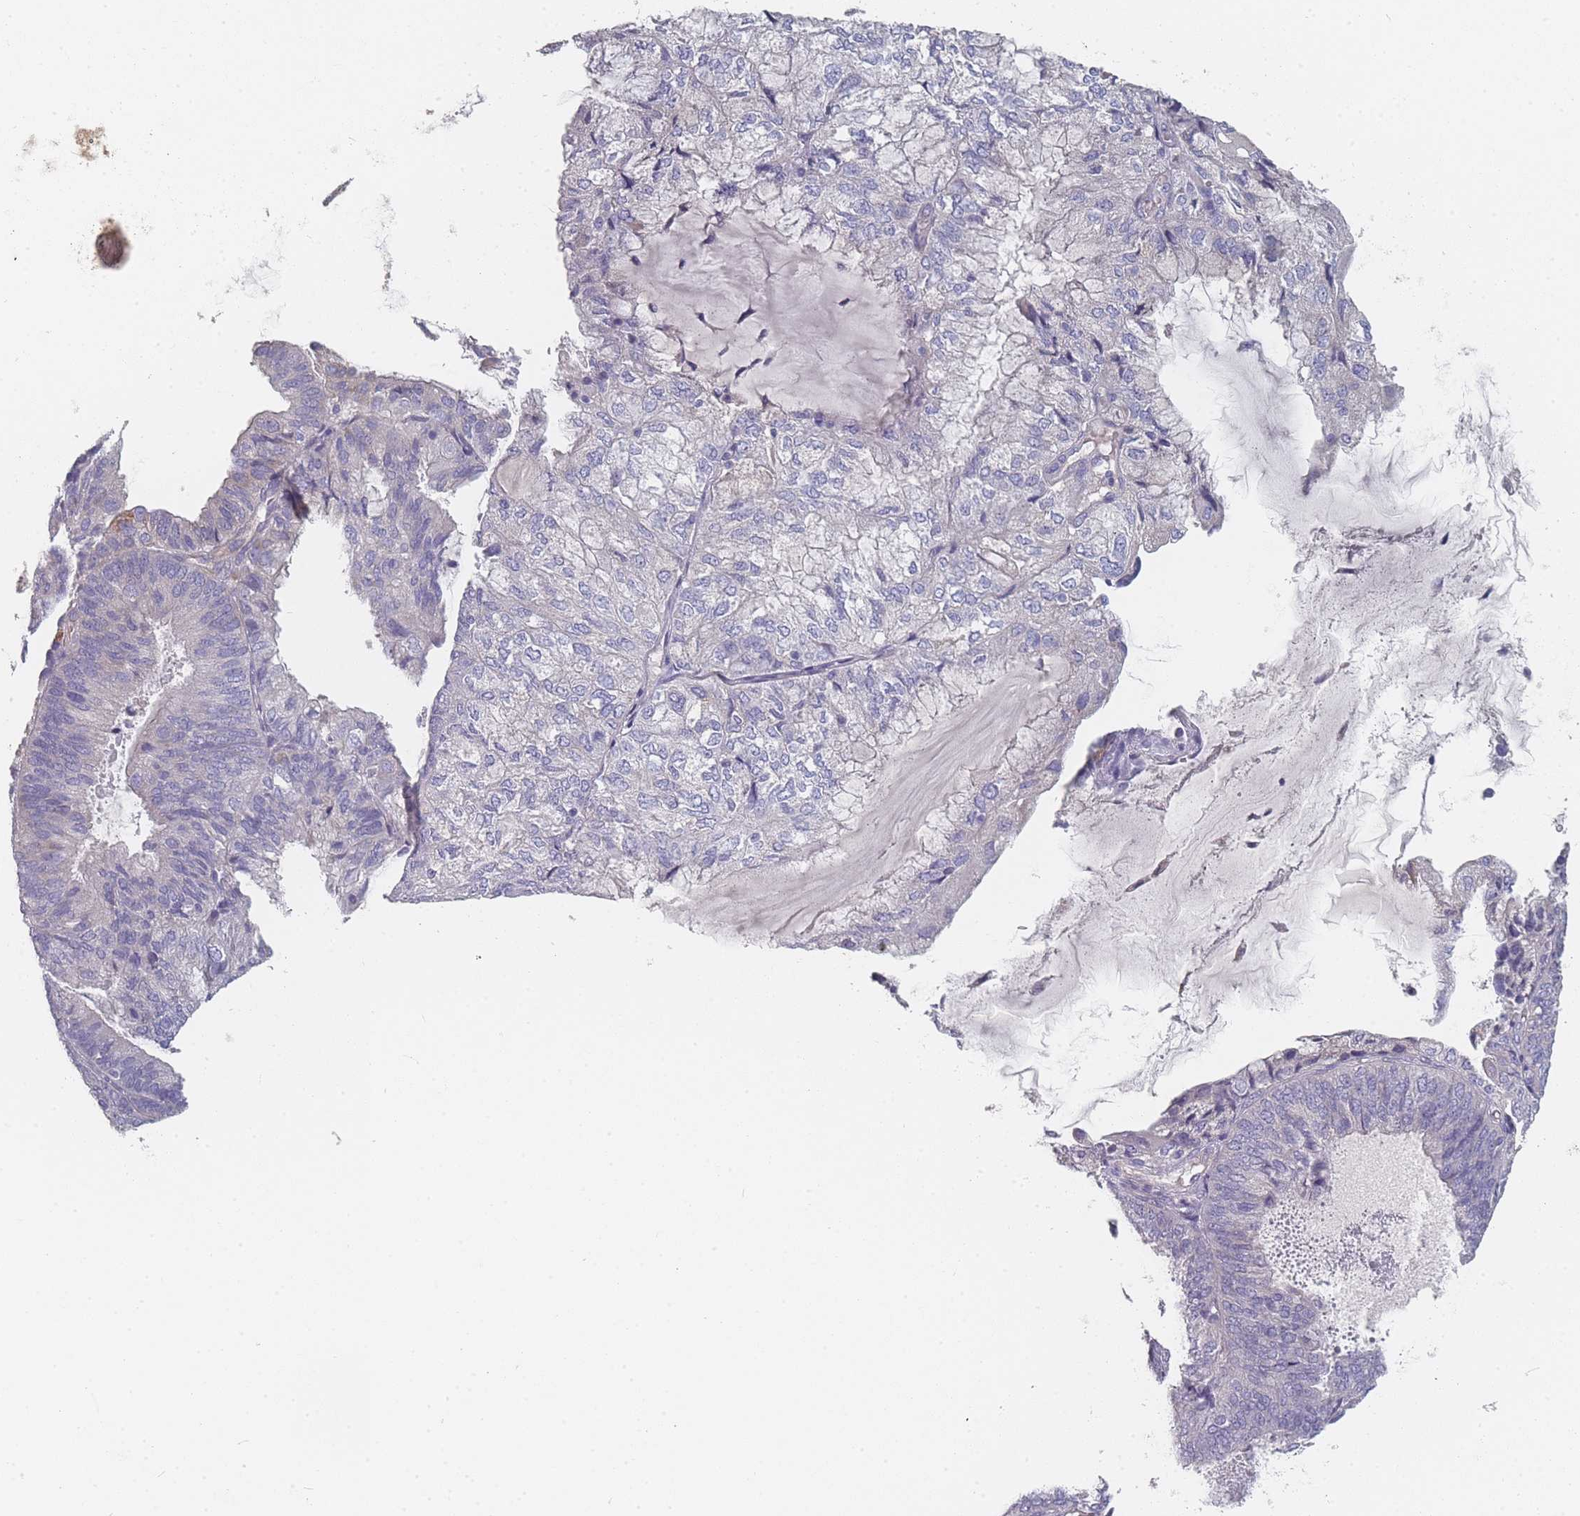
{"staining": {"intensity": "negative", "quantity": "none", "location": "none"}, "tissue": "endometrial cancer", "cell_type": "Tumor cells", "image_type": "cancer", "snomed": [{"axis": "morphology", "description": "Adenocarcinoma, NOS"}, {"axis": "topography", "description": "Endometrium"}], "caption": "Tumor cells show no significant positivity in endometrial adenocarcinoma.", "gene": "SLC35E4", "patient": {"sex": "female", "age": 81}}